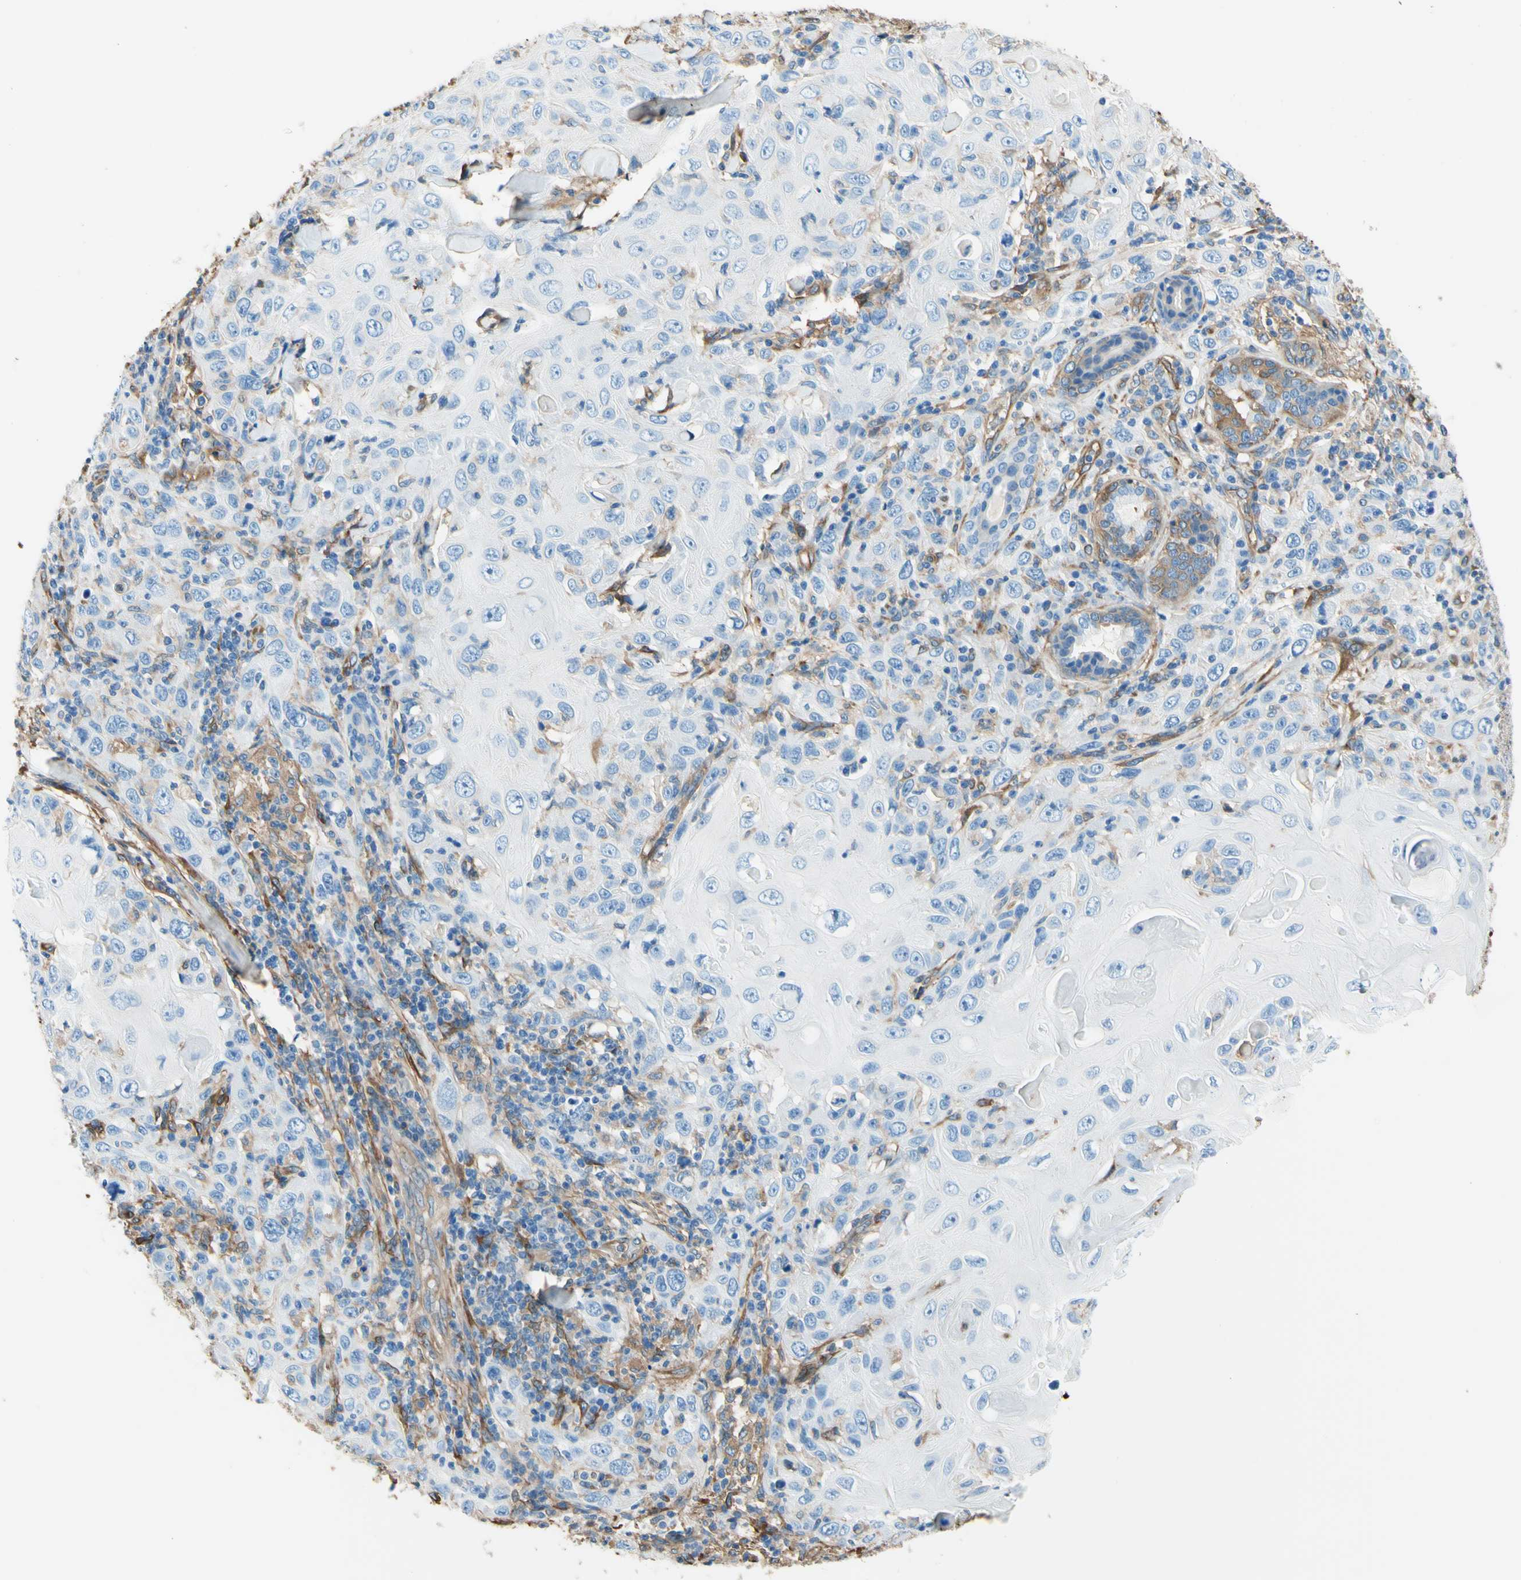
{"staining": {"intensity": "negative", "quantity": "none", "location": "none"}, "tissue": "skin cancer", "cell_type": "Tumor cells", "image_type": "cancer", "snomed": [{"axis": "morphology", "description": "Squamous cell carcinoma, NOS"}, {"axis": "topography", "description": "Skin"}], "caption": "Immunohistochemistry (IHC) image of neoplastic tissue: skin cancer stained with DAB demonstrates no significant protein expression in tumor cells. (Stains: DAB (3,3'-diaminobenzidine) immunohistochemistry (IHC) with hematoxylin counter stain, Microscopy: brightfield microscopy at high magnification).", "gene": "DPYSL3", "patient": {"sex": "female", "age": 88}}